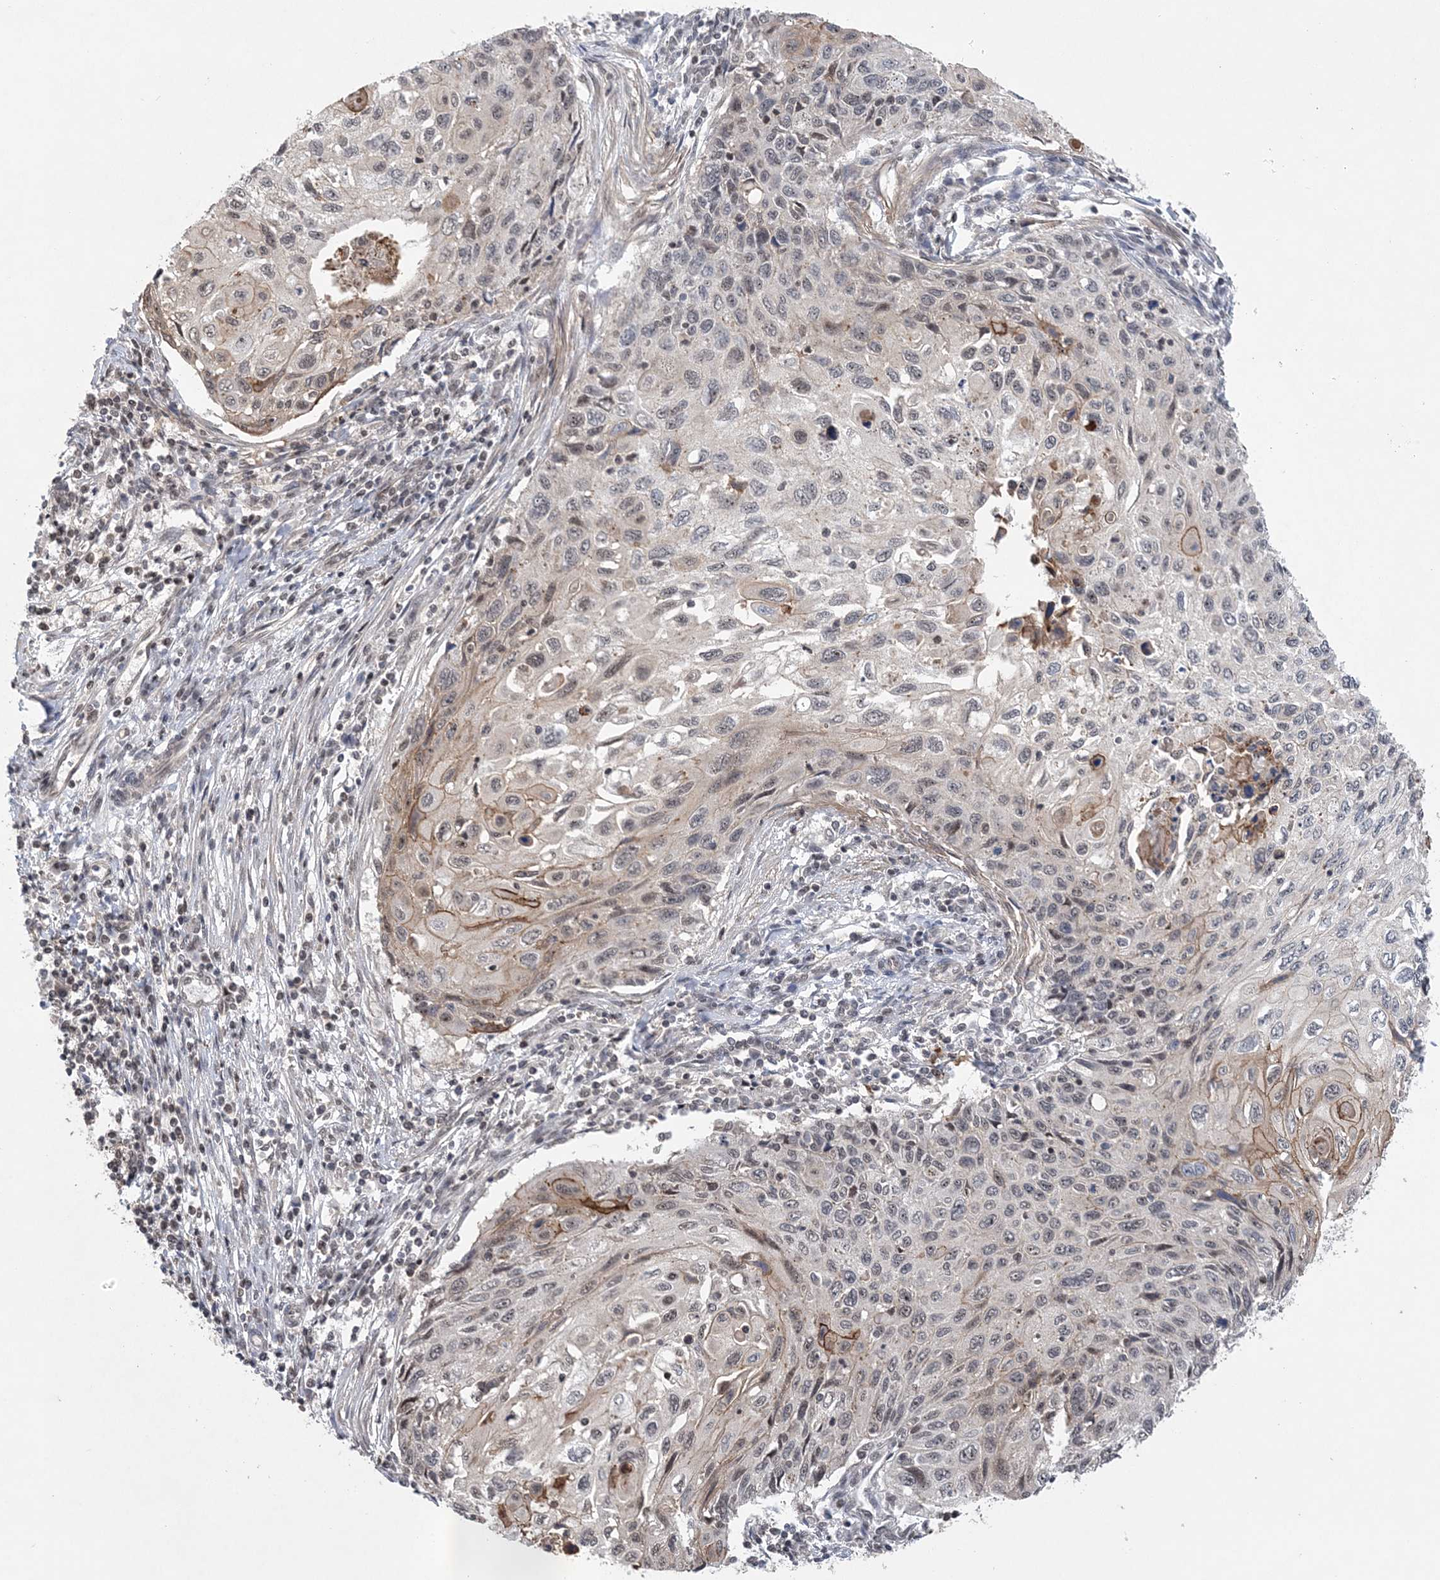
{"staining": {"intensity": "weak", "quantity": "25%-75%", "location": "cytoplasmic/membranous,nuclear"}, "tissue": "cervical cancer", "cell_type": "Tumor cells", "image_type": "cancer", "snomed": [{"axis": "morphology", "description": "Squamous cell carcinoma, NOS"}, {"axis": "topography", "description": "Cervix"}], "caption": "A photomicrograph showing weak cytoplasmic/membranous and nuclear positivity in about 25%-75% of tumor cells in cervical squamous cell carcinoma, as visualized by brown immunohistochemical staining.", "gene": "CCDC152", "patient": {"sex": "female", "age": 70}}